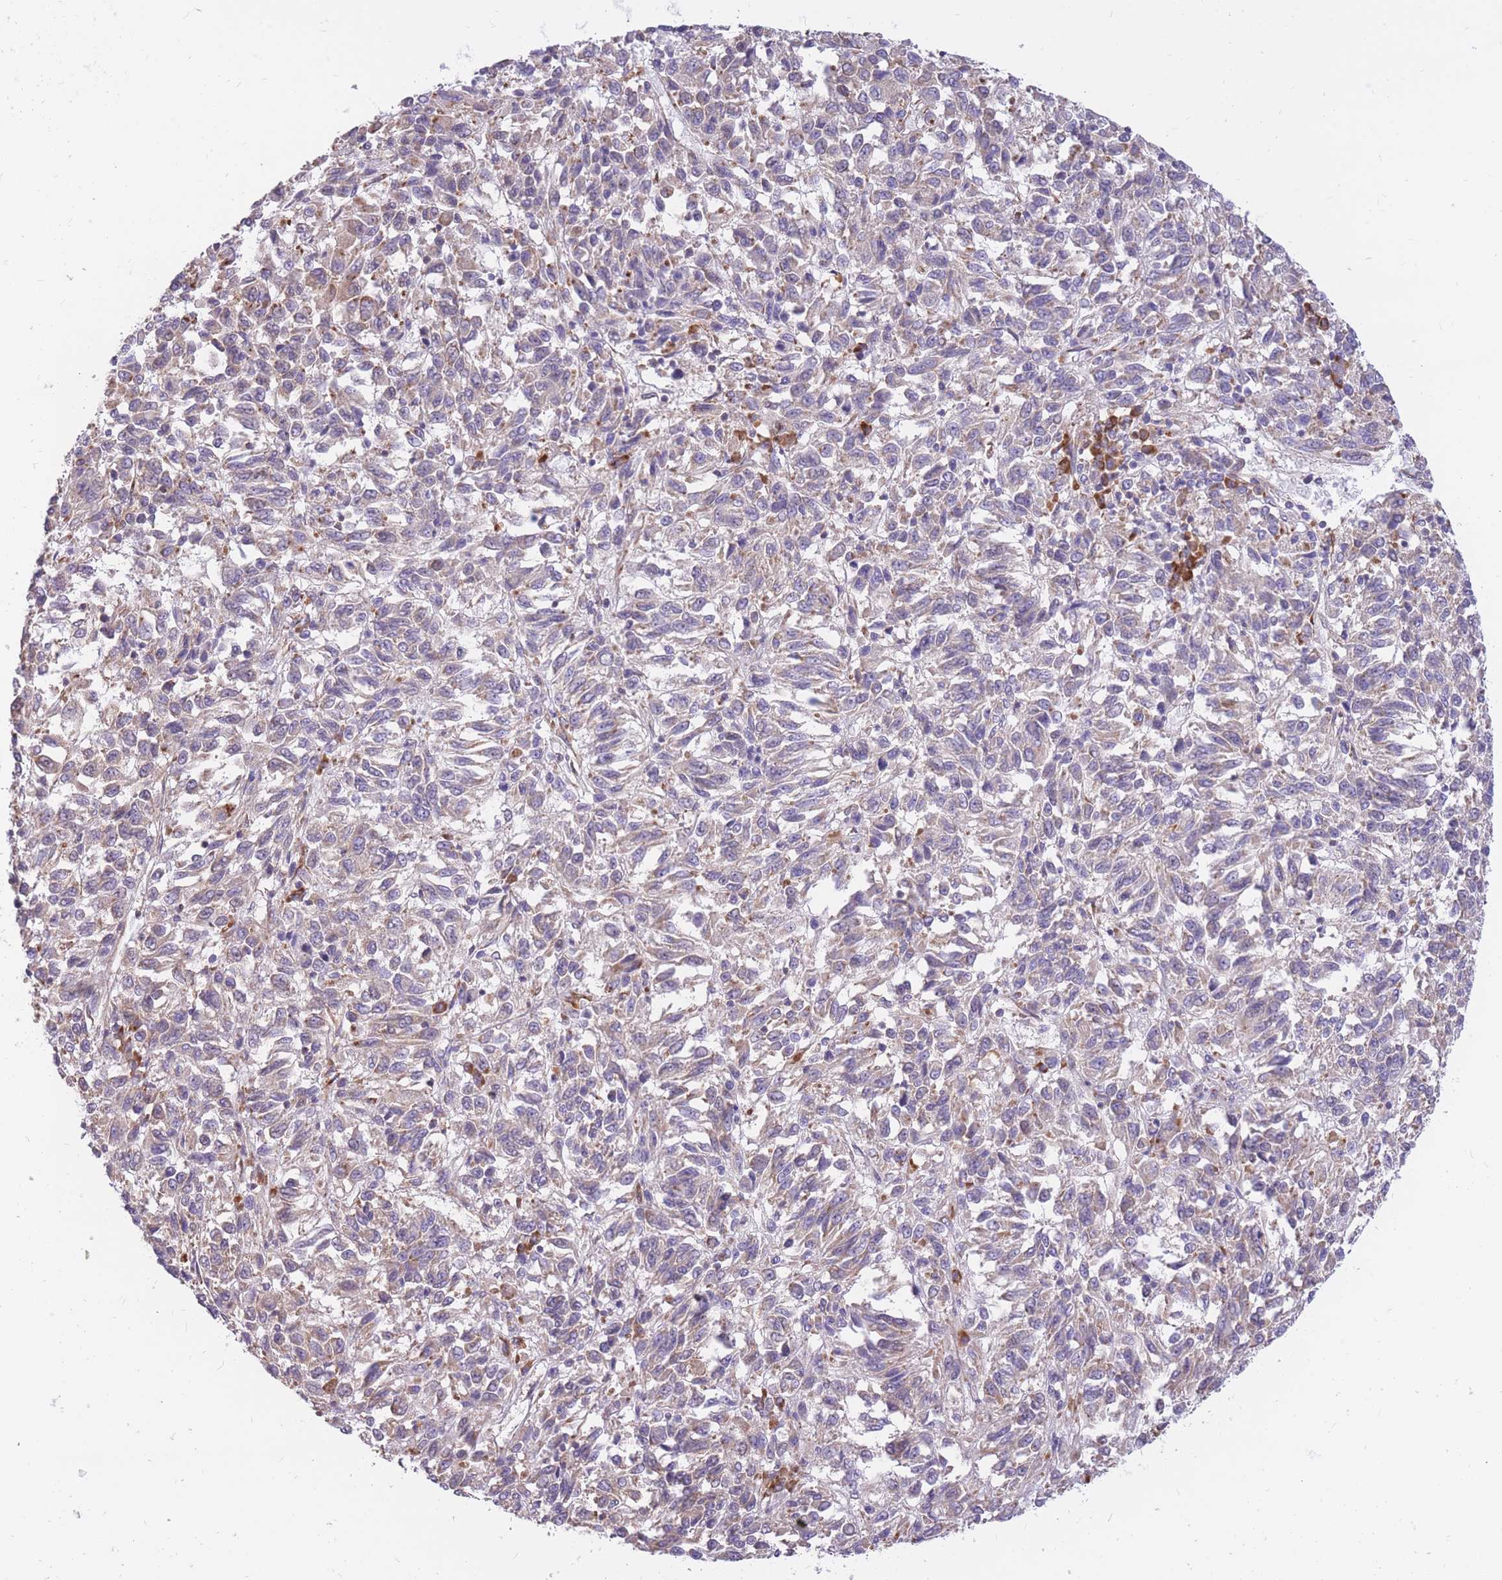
{"staining": {"intensity": "negative", "quantity": "none", "location": "none"}, "tissue": "melanoma", "cell_type": "Tumor cells", "image_type": "cancer", "snomed": [{"axis": "morphology", "description": "Malignant melanoma, Metastatic site"}, {"axis": "topography", "description": "Lung"}], "caption": "Tumor cells are negative for brown protein staining in malignant melanoma (metastatic site).", "gene": "GBP7", "patient": {"sex": "male", "age": 64}}